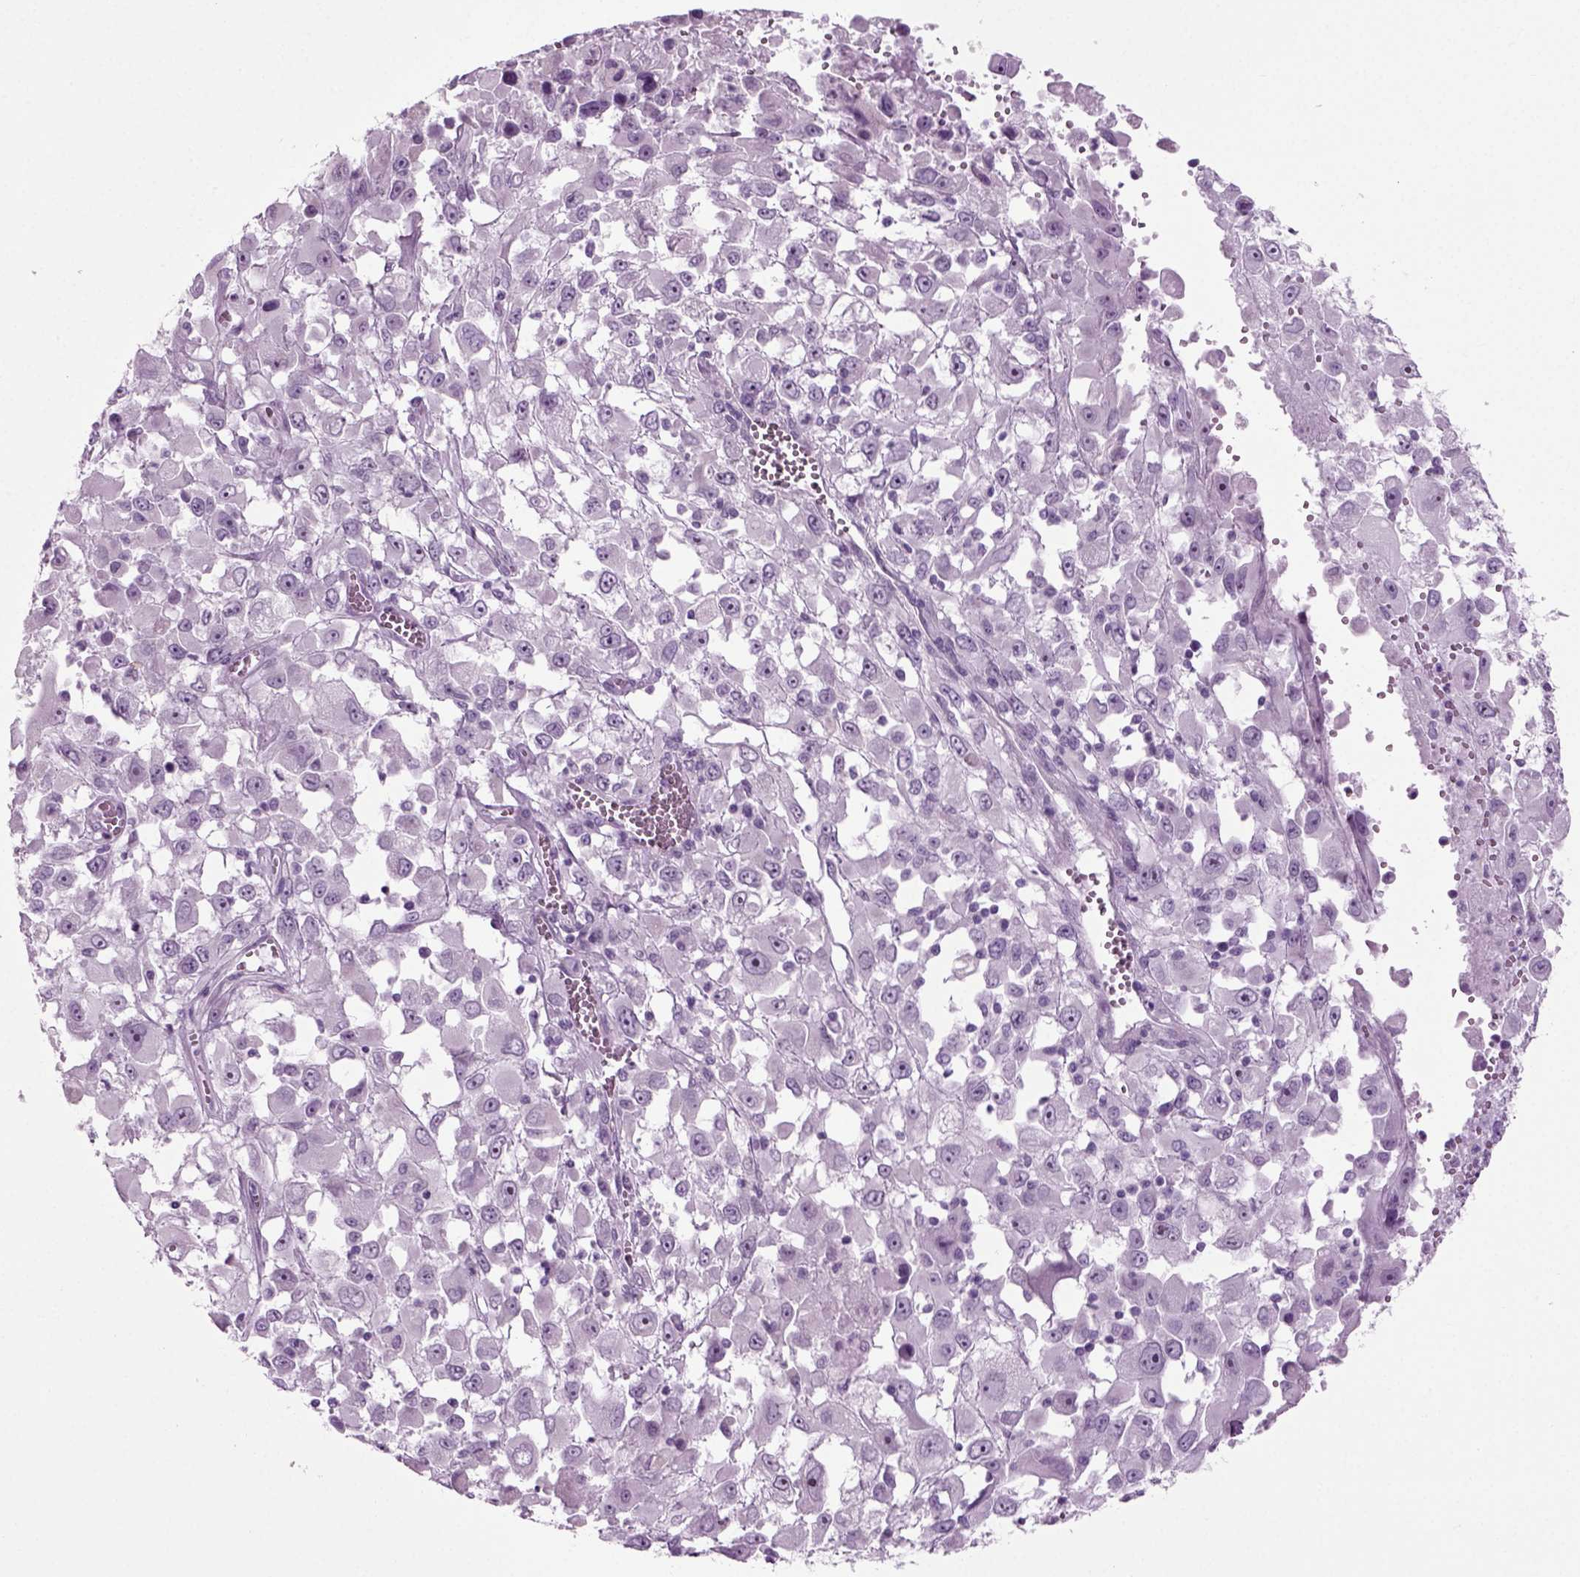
{"staining": {"intensity": "negative", "quantity": "none", "location": "none"}, "tissue": "melanoma", "cell_type": "Tumor cells", "image_type": "cancer", "snomed": [{"axis": "morphology", "description": "Malignant melanoma, Metastatic site"}, {"axis": "topography", "description": "Soft tissue"}], "caption": "A high-resolution histopathology image shows immunohistochemistry staining of malignant melanoma (metastatic site), which displays no significant expression in tumor cells. Brightfield microscopy of immunohistochemistry (IHC) stained with DAB (3,3'-diaminobenzidine) (brown) and hematoxylin (blue), captured at high magnification.", "gene": "PRLH", "patient": {"sex": "male", "age": 50}}